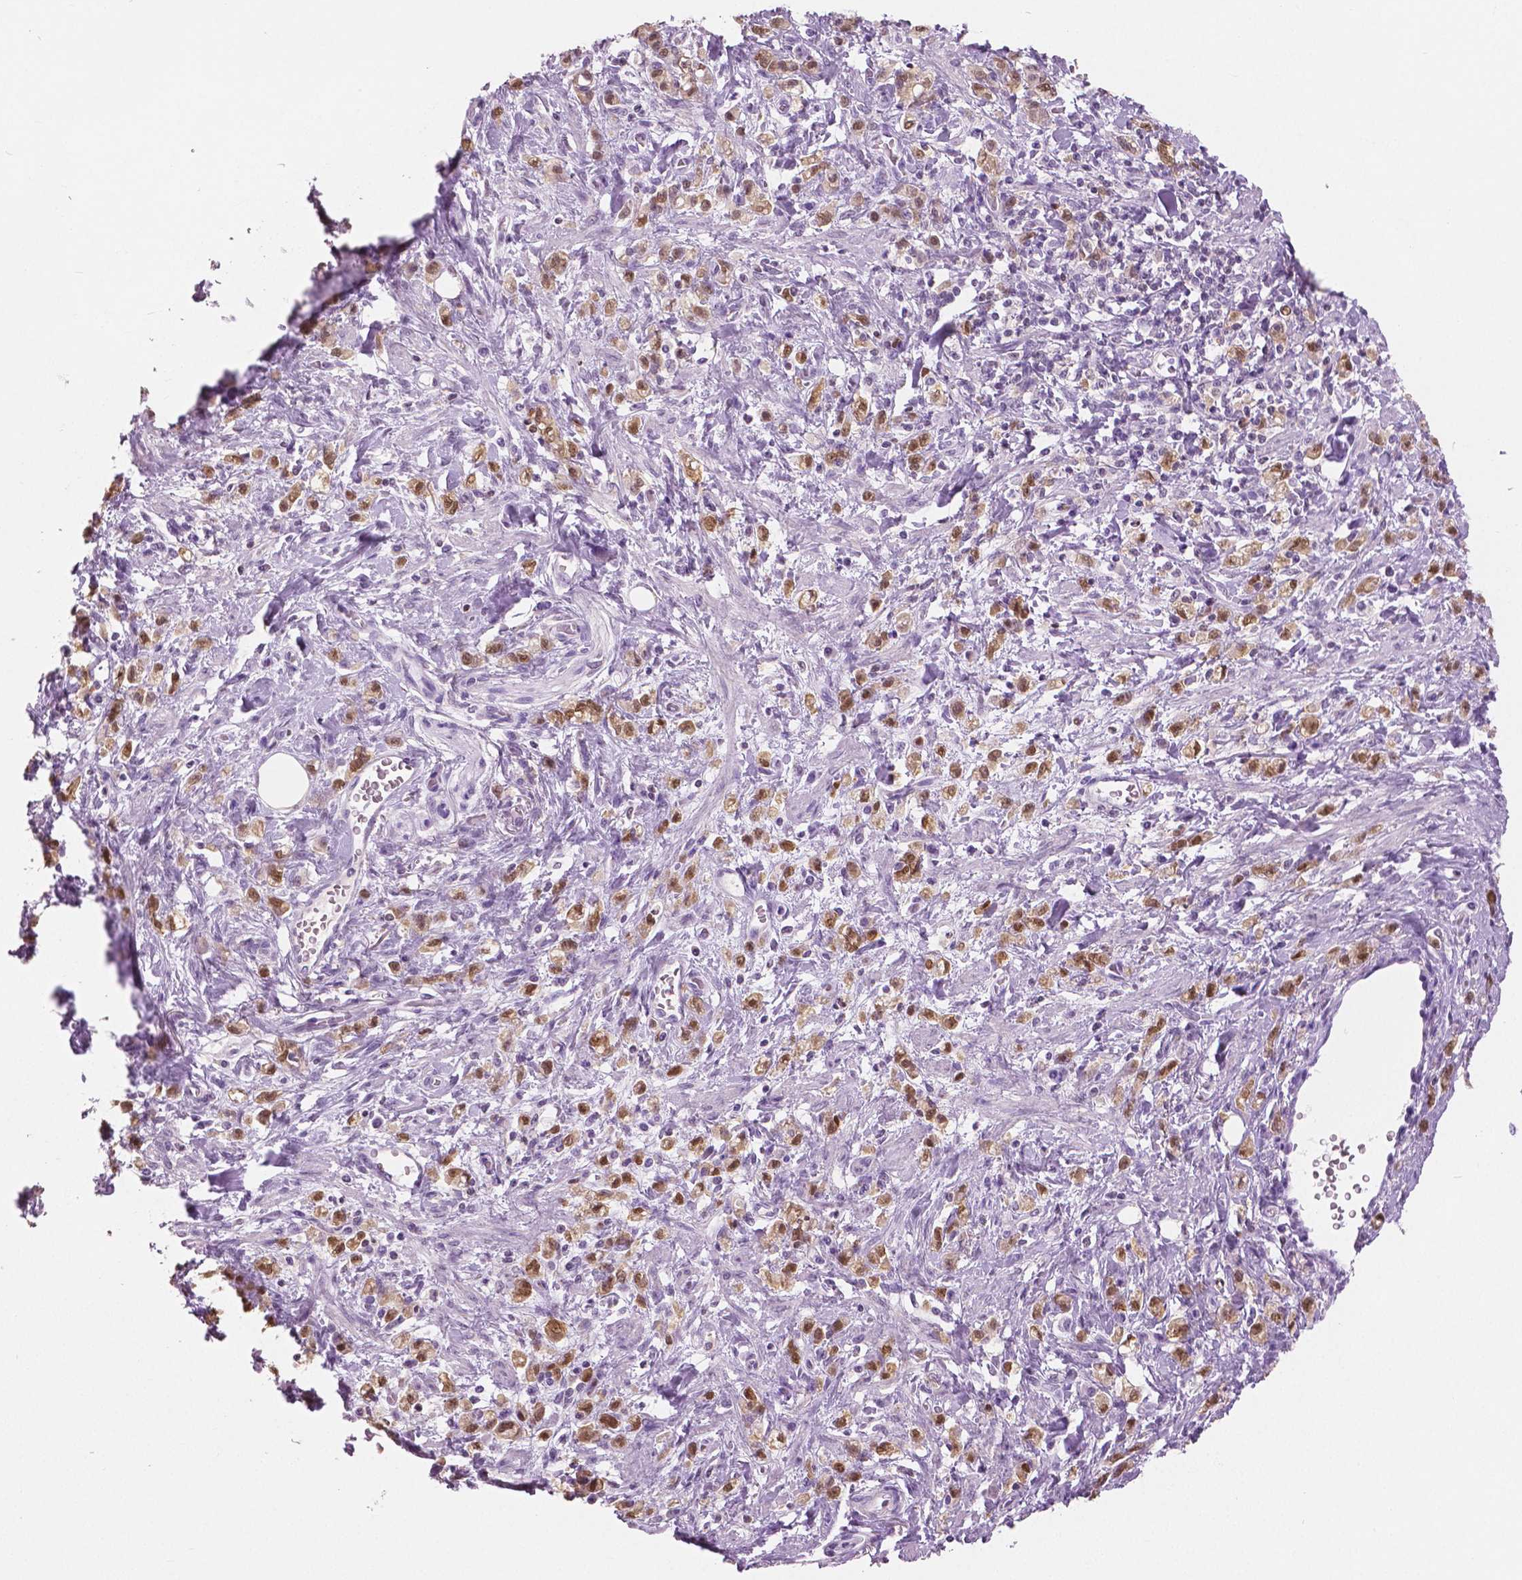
{"staining": {"intensity": "moderate", "quantity": ">75%", "location": "cytoplasmic/membranous"}, "tissue": "stomach cancer", "cell_type": "Tumor cells", "image_type": "cancer", "snomed": [{"axis": "morphology", "description": "Adenocarcinoma, NOS"}, {"axis": "topography", "description": "Stomach"}], "caption": "Moderate cytoplasmic/membranous protein expression is appreciated in approximately >75% of tumor cells in stomach cancer. (DAB (3,3'-diaminobenzidine) IHC with brightfield microscopy, high magnification).", "gene": "GALM", "patient": {"sex": "male", "age": 77}}